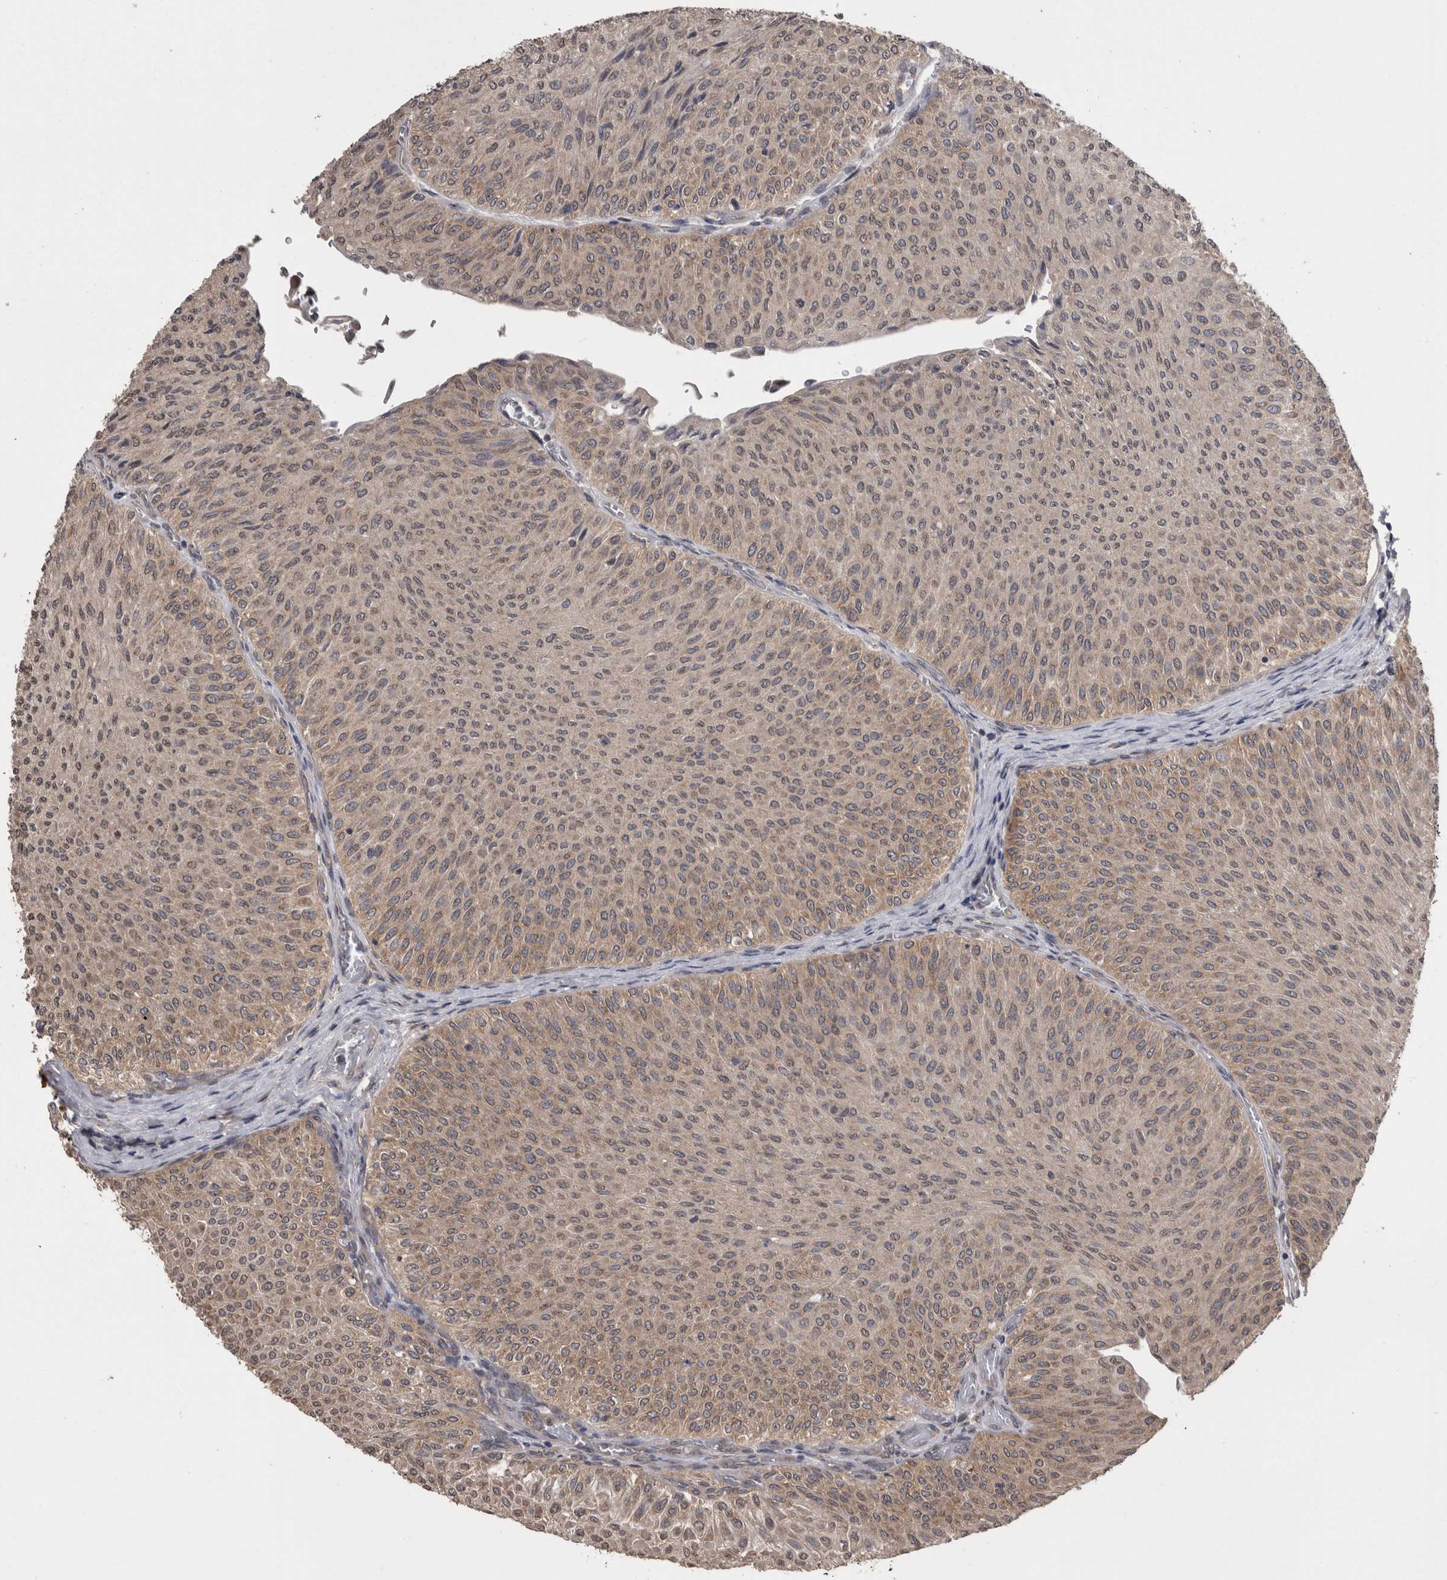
{"staining": {"intensity": "weak", "quantity": ">75%", "location": "cytoplasmic/membranous"}, "tissue": "urothelial cancer", "cell_type": "Tumor cells", "image_type": "cancer", "snomed": [{"axis": "morphology", "description": "Urothelial carcinoma, Low grade"}, {"axis": "topography", "description": "Urinary bladder"}], "caption": "Low-grade urothelial carcinoma stained for a protein demonstrates weak cytoplasmic/membranous positivity in tumor cells.", "gene": "DDX6", "patient": {"sex": "male", "age": 78}}